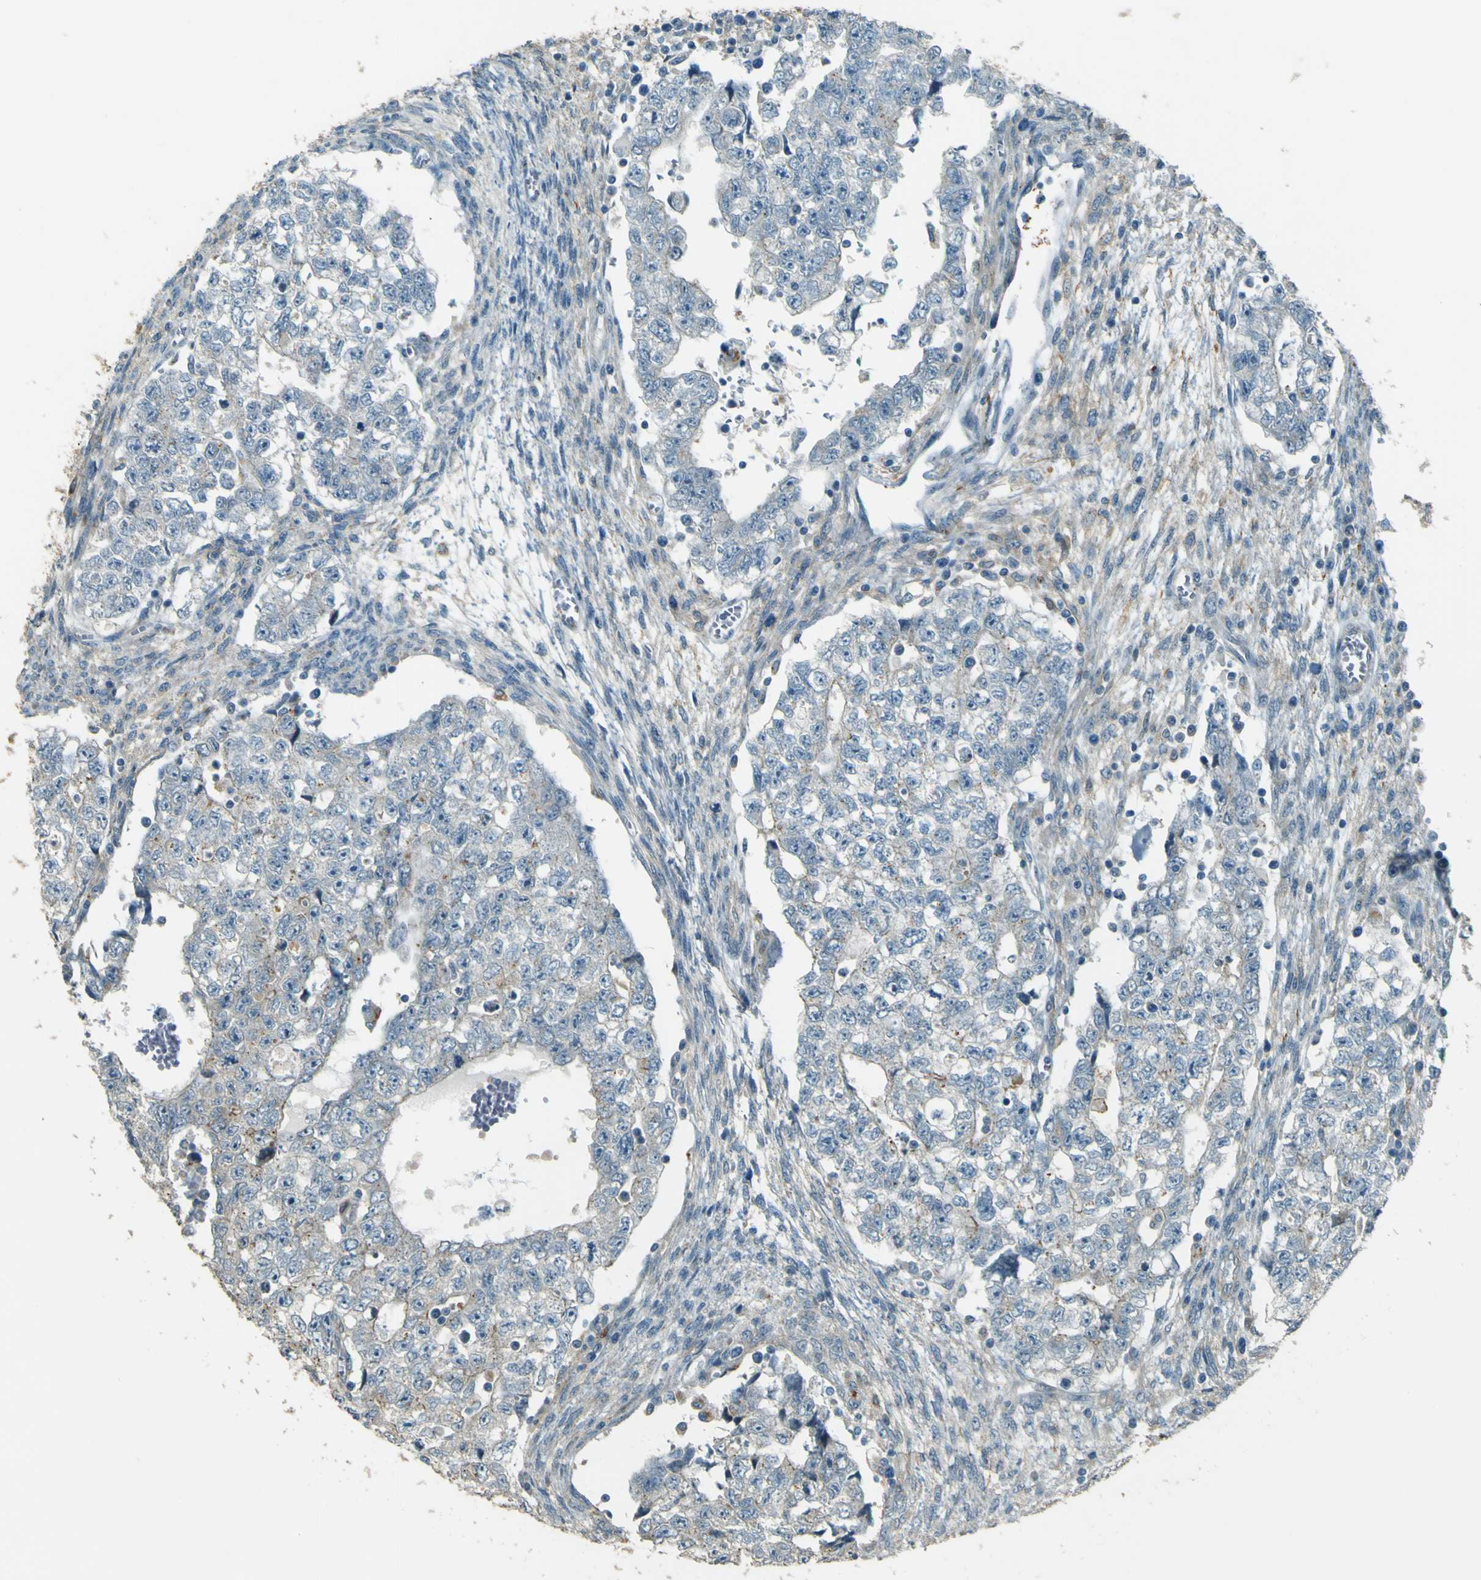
{"staining": {"intensity": "negative", "quantity": "none", "location": "none"}, "tissue": "testis cancer", "cell_type": "Tumor cells", "image_type": "cancer", "snomed": [{"axis": "morphology", "description": "Seminoma, NOS"}, {"axis": "morphology", "description": "Carcinoma, Embryonal, NOS"}, {"axis": "topography", "description": "Testis"}], "caption": "The immunohistochemistry micrograph has no significant expression in tumor cells of testis cancer tissue.", "gene": "NEXN", "patient": {"sex": "male", "age": 38}}